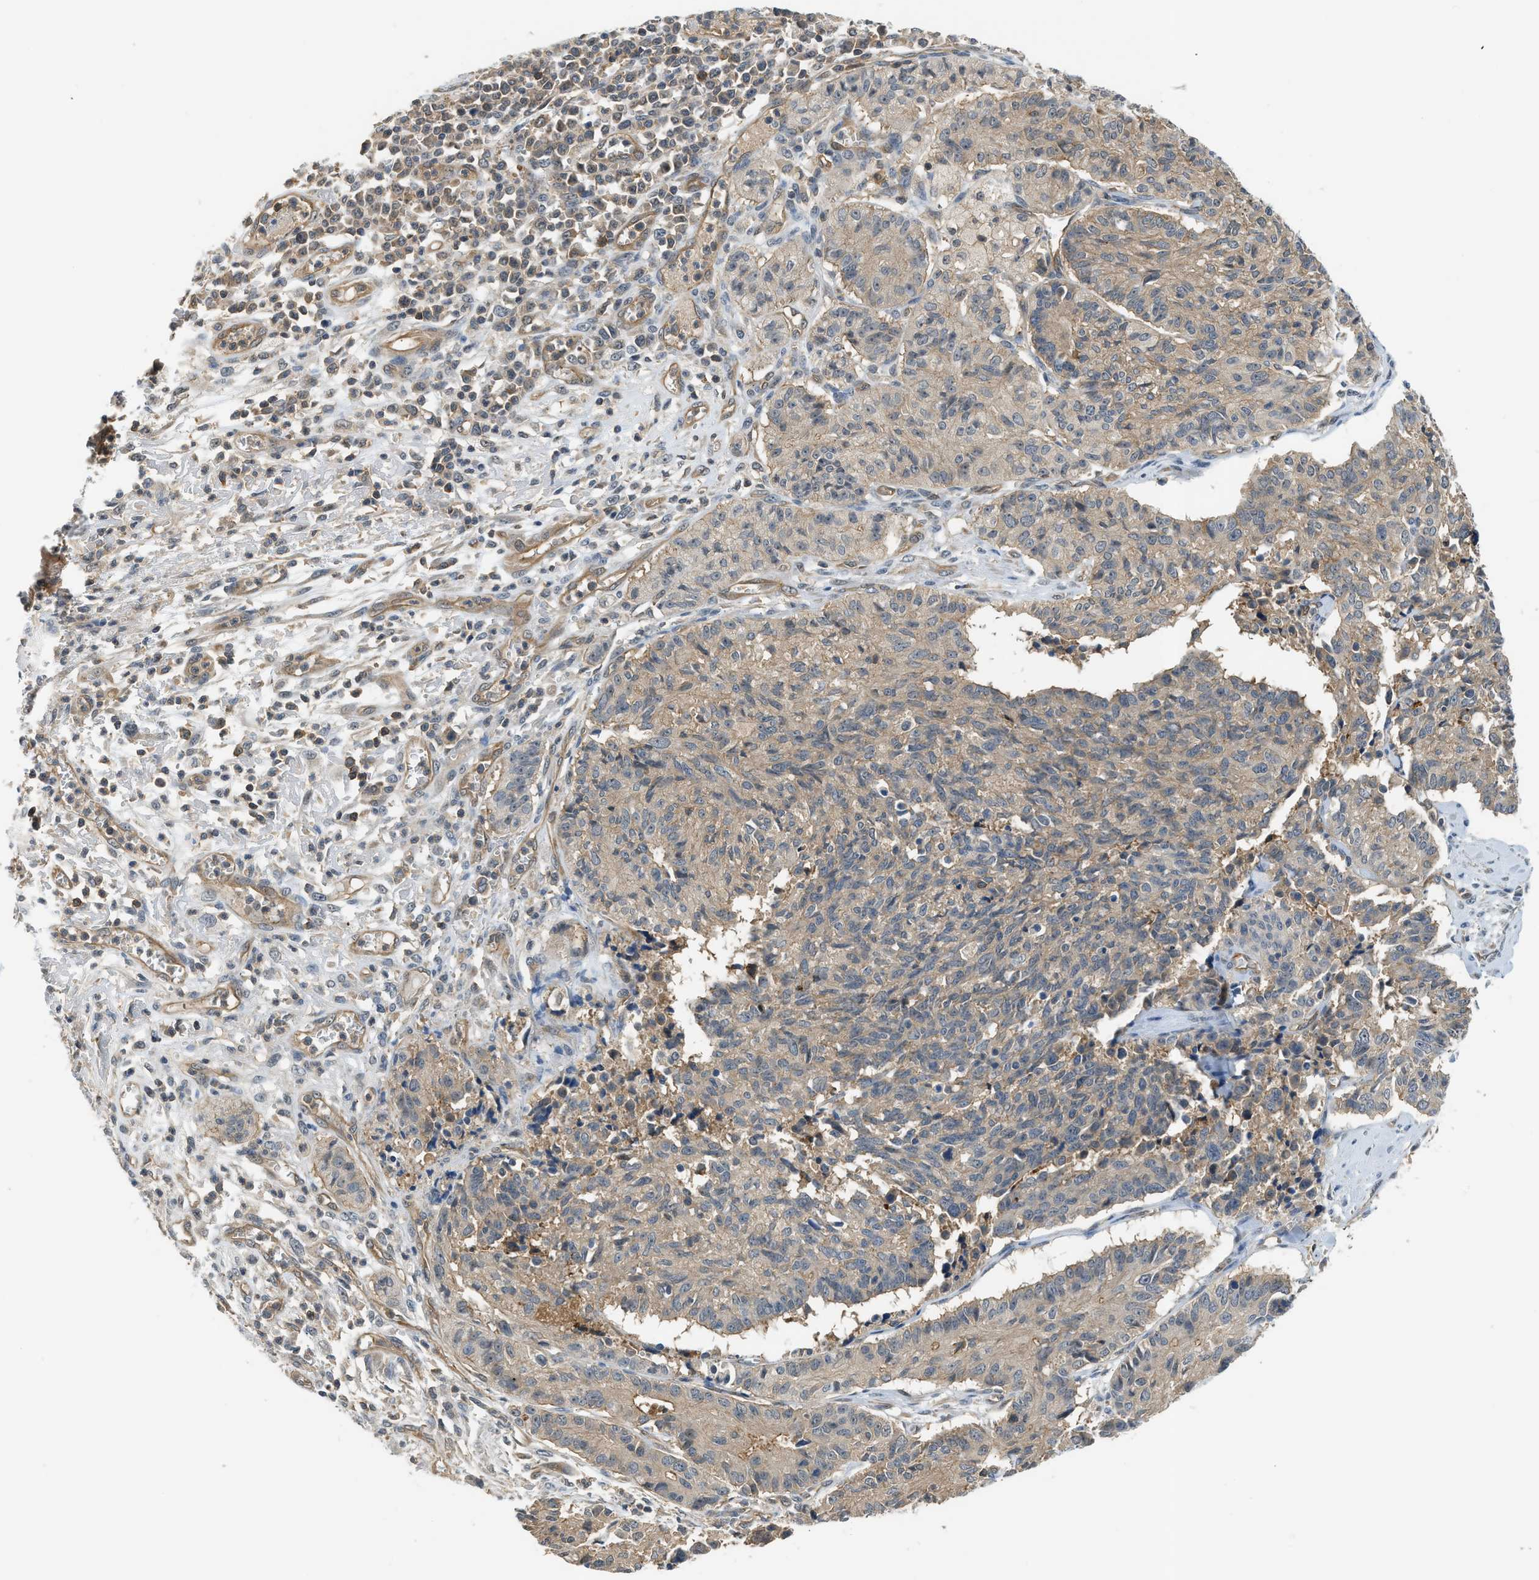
{"staining": {"intensity": "weak", "quantity": ">75%", "location": "cytoplasmic/membranous"}, "tissue": "cervical cancer", "cell_type": "Tumor cells", "image_type": "cancer", "snomed": [{"axis": "morphology", "description": "Squamous cell carcinoma, NOS"}, {"axis": "topography", "description": "Cervix"}], "caption": "The immunohistochemical stain labels weak cytoplasmic/membranous expression in tumor cells of cervical squamous cell carcinoma tissue.", "gene": "CBLB", "patient": {"sex": "female", "age": 35}}